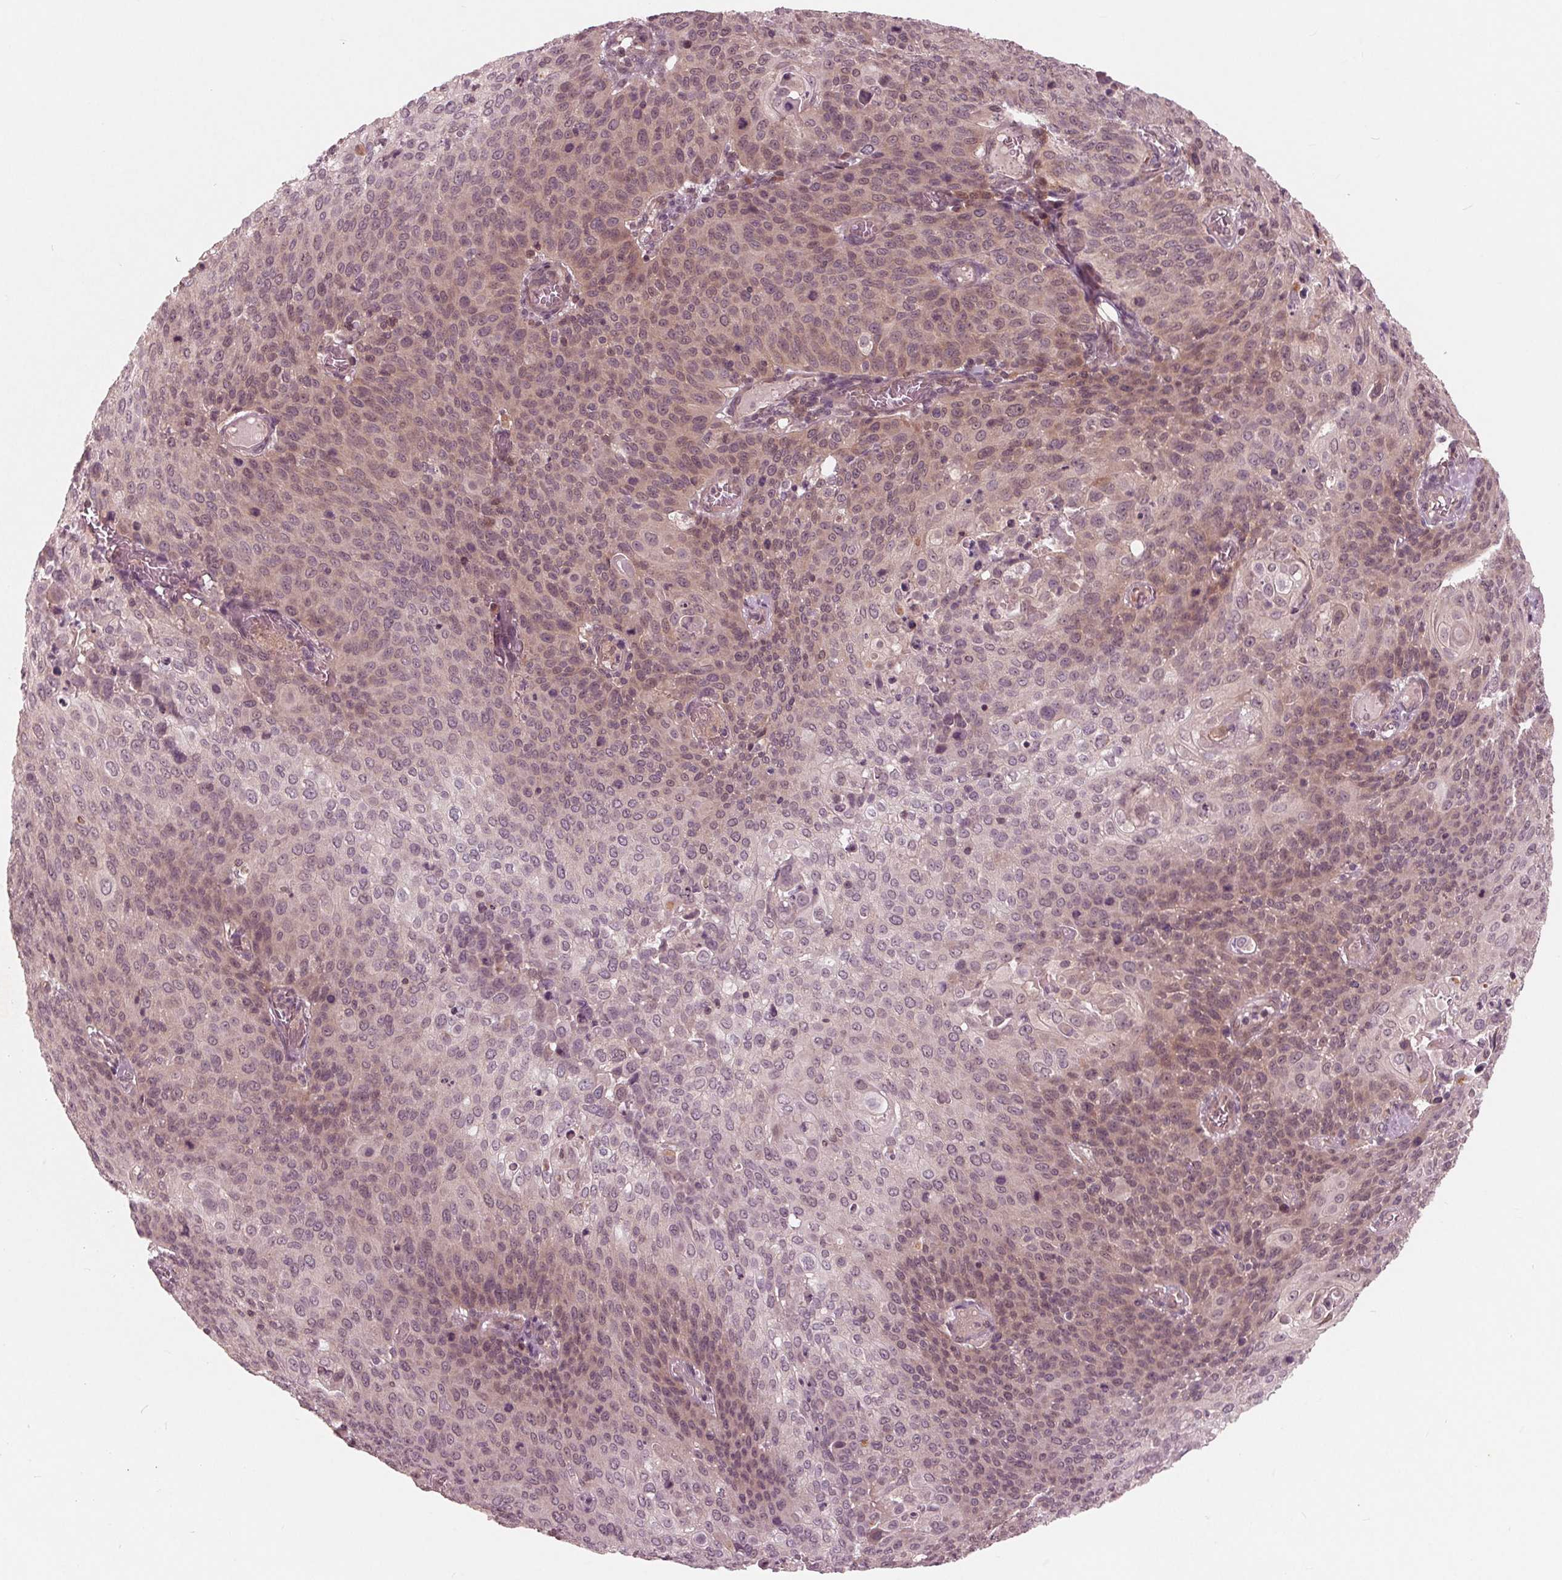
{"staining": {"intensity": "weak", "quantity": "25%-75%", "location": "cytoplasmic/membranous,nuclear"}, "tissue": "cervical cancer", "cell_type": "Tumor cells", "image_type": "cancer", "snomed": [{"axis": "morphology", "description": "Squamous cell carcinoma, NOS"}, {"axis": "topography", "description": "Cervix"}], "caption": "Cervical cancer (squamous cell carcinoma) tissue displays weak cytoplasmic/membranous and nuclear positivity in approximately 25%-75% of tumor cells", "gene": "UBALD1", "patient": {"sex": "female", "age": 65}}